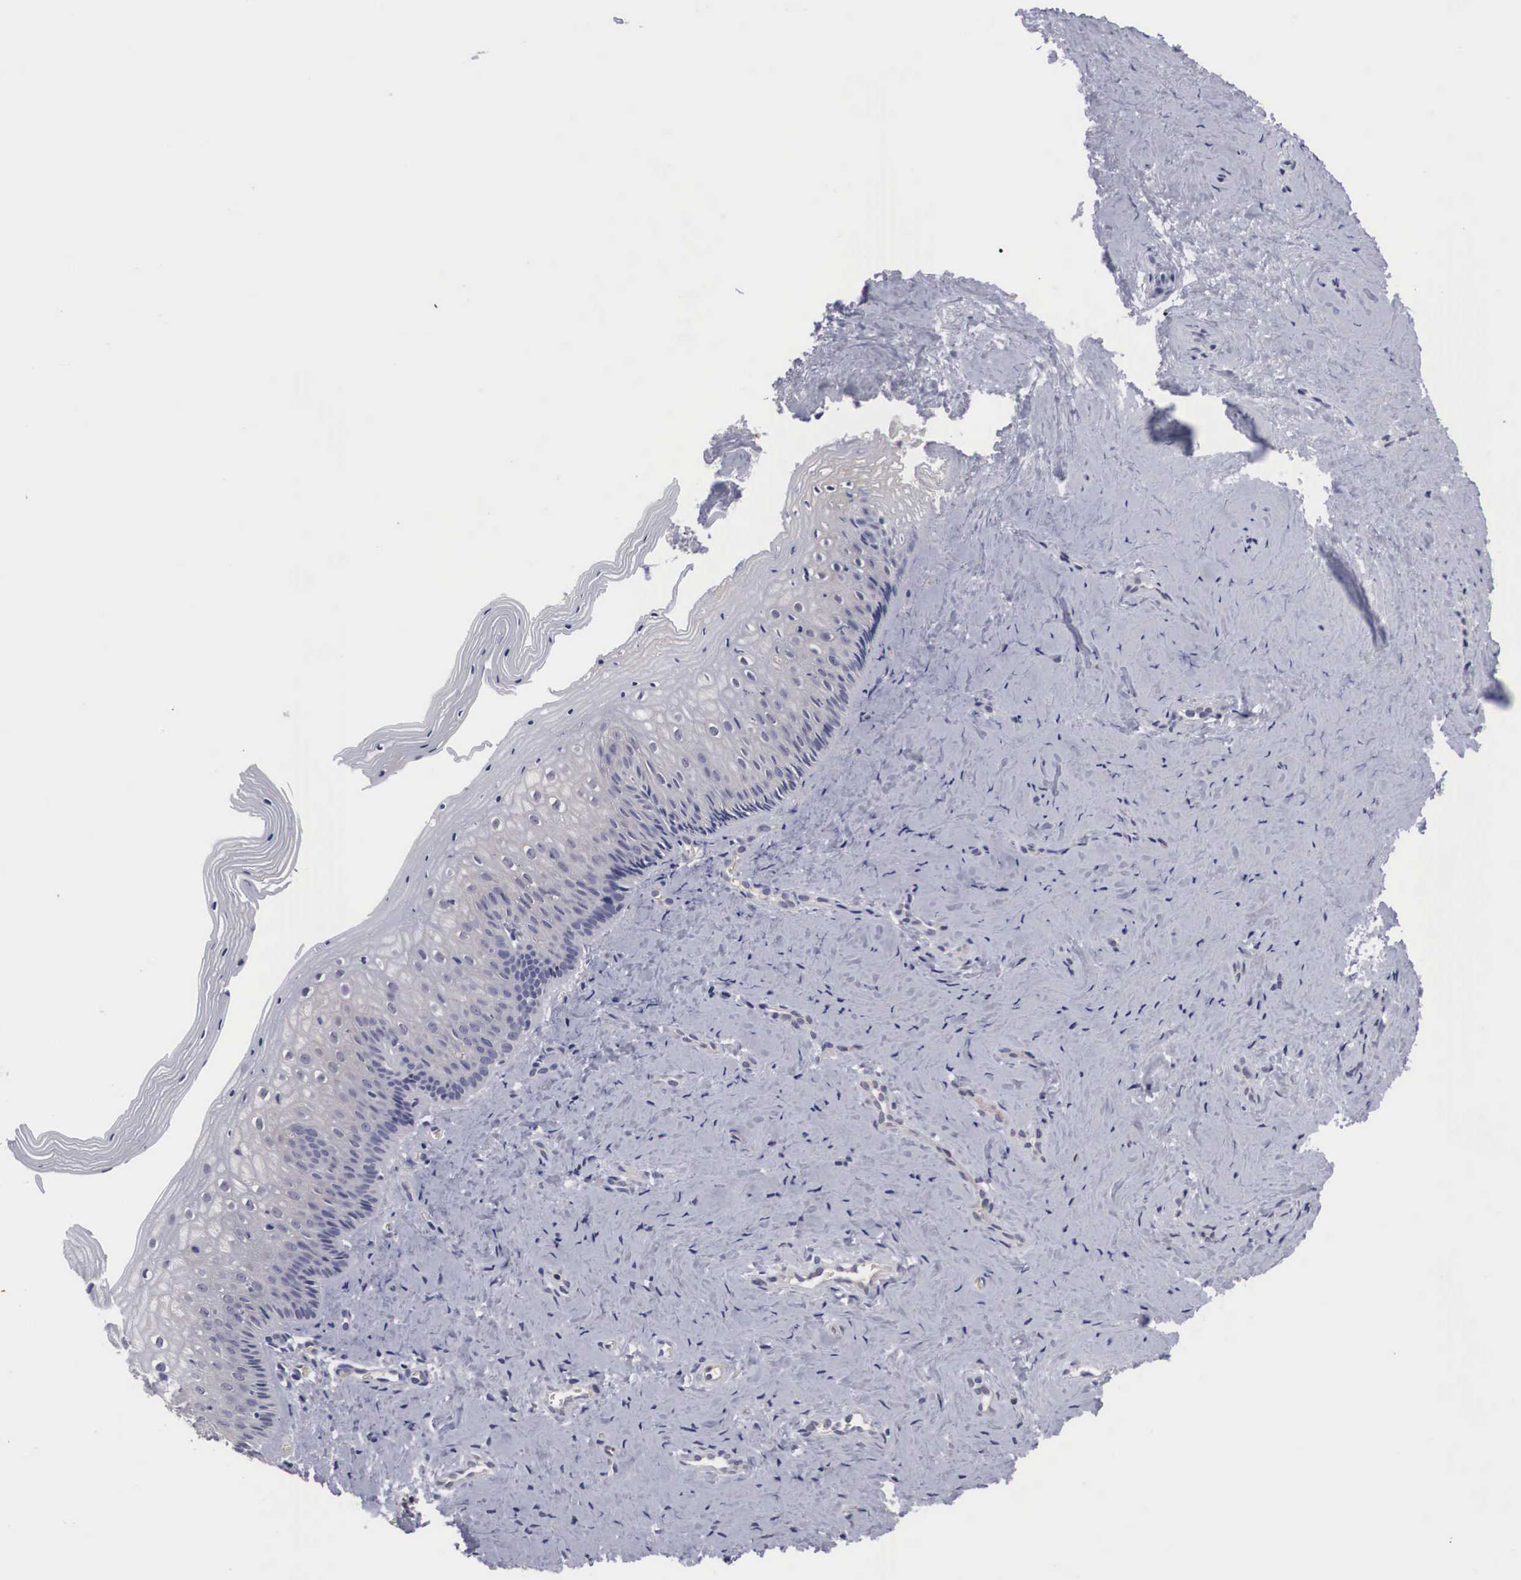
{"staining": {"intensity": "negative", "quantity": "none", "location": "none"}, "tissue": "vagina", "cell_type": "Squamous epithelial cells", "image_type": "normal", "snomed": [{"axis": "morphology", "description": "Normal tissue, NOS"}, {"axis": "topography", "description": "Vagina"}], "caption": "Squamous epithelial cells are negative for protein expression in normal human vagina. (DAB (3,3'-diaminobenzidine) immunohistochemistry (IHC) with hematoxylin counter stain).", "gene": "OTX2", "patient": {"sex": "female", "age": 46}}